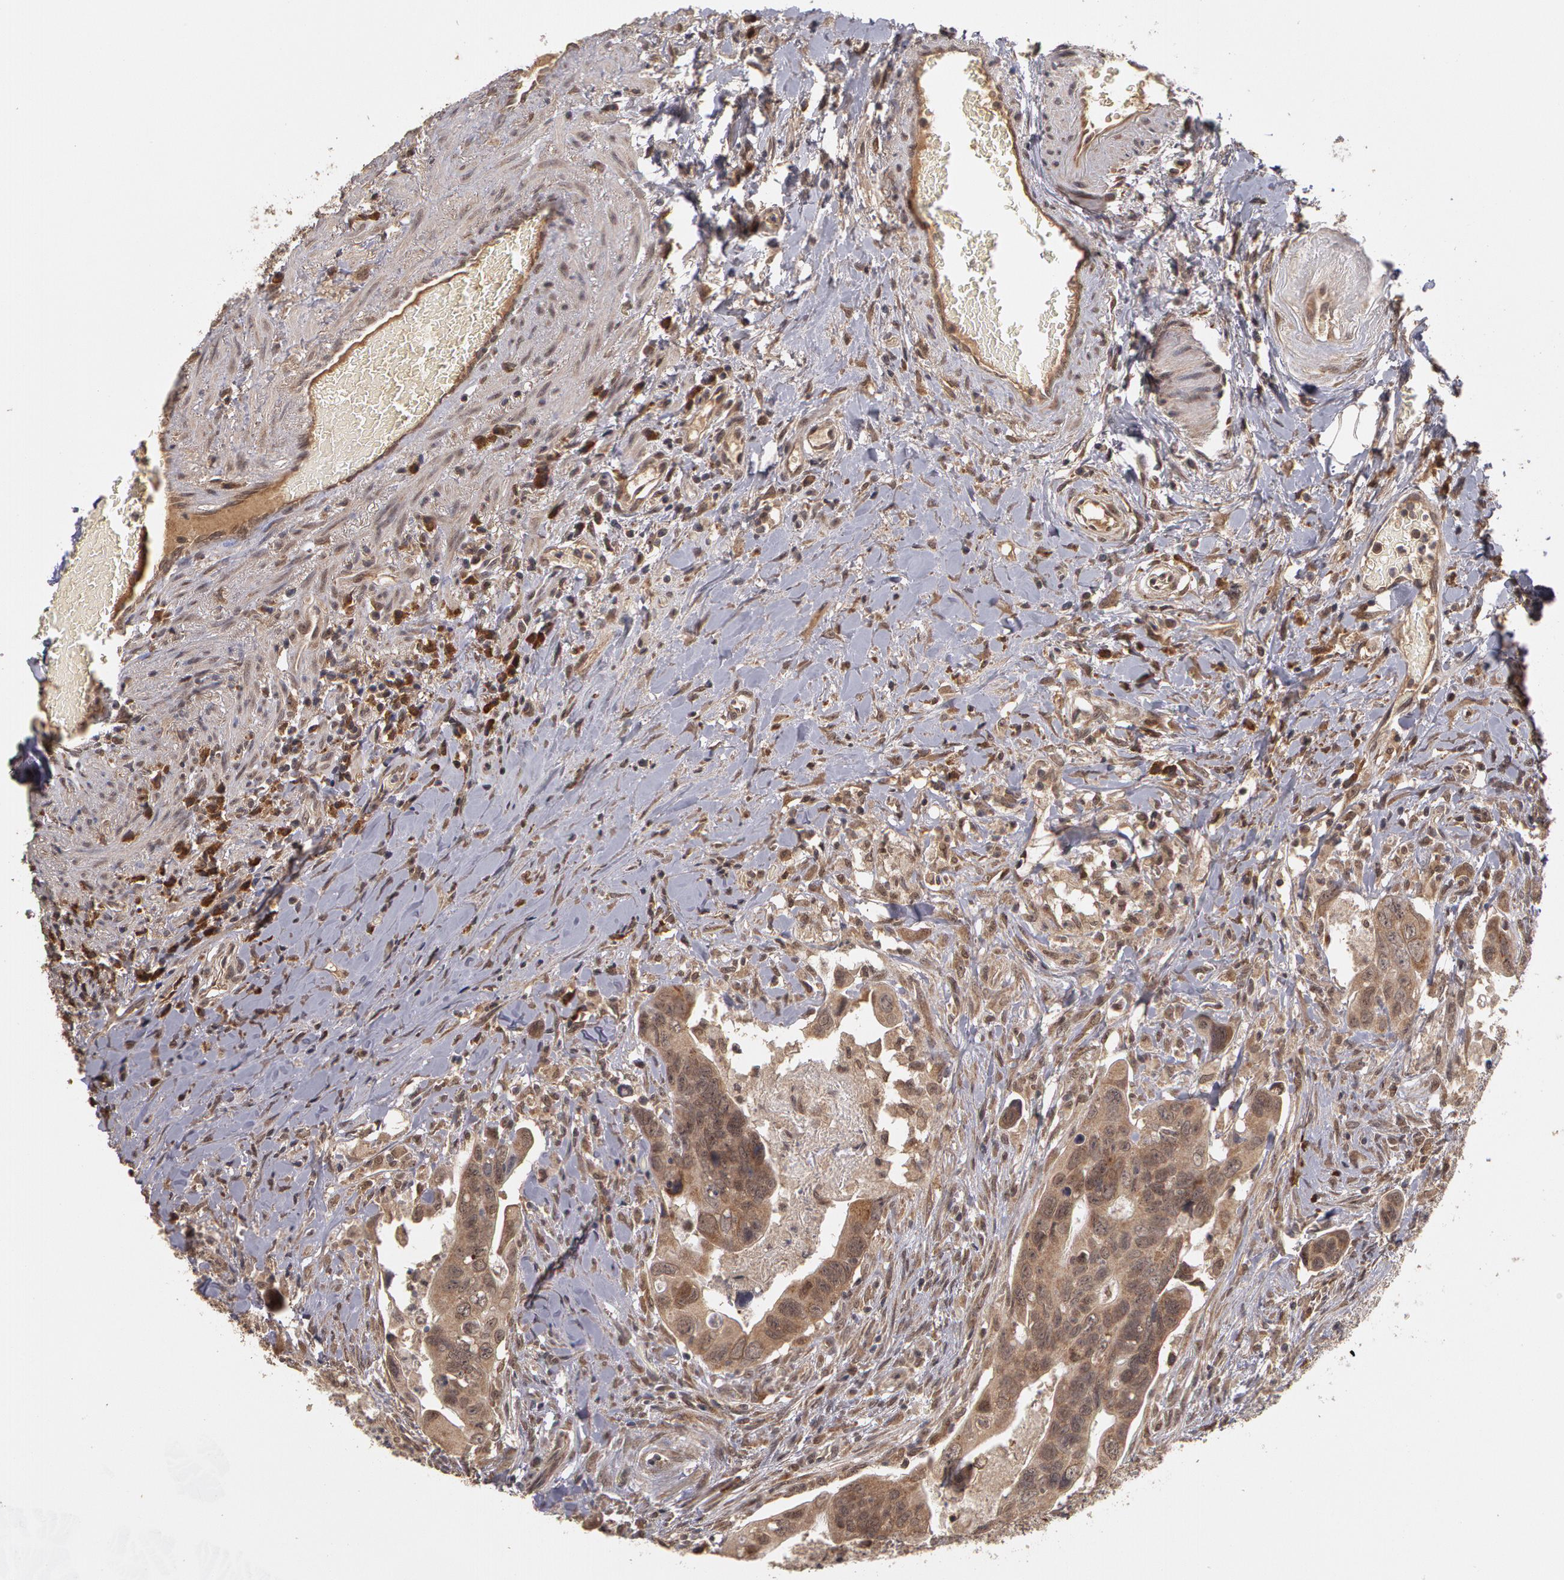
{"staining": {"intensity": "moderate", "quantity": ">75%", "location": "cytoplasmic/membranous"}, "tissue": "colorectal cancer", "cell_type": "Tumor cells", "image_type": "cancer", "snomed": [{"axis": "morphology", "description": "Adenocarcinoma, NOS"}, {"axis": "topography", "description": "Rectum"}], "caption": "Immunohistochemical staining of human colorectal cancer demonstrates medium levels of moderate cytoplasmic/membranous expression in approximately >75% of tumor cells.", "gene": "GLIS1", "patient": {"sex": "male", "age": 53}}